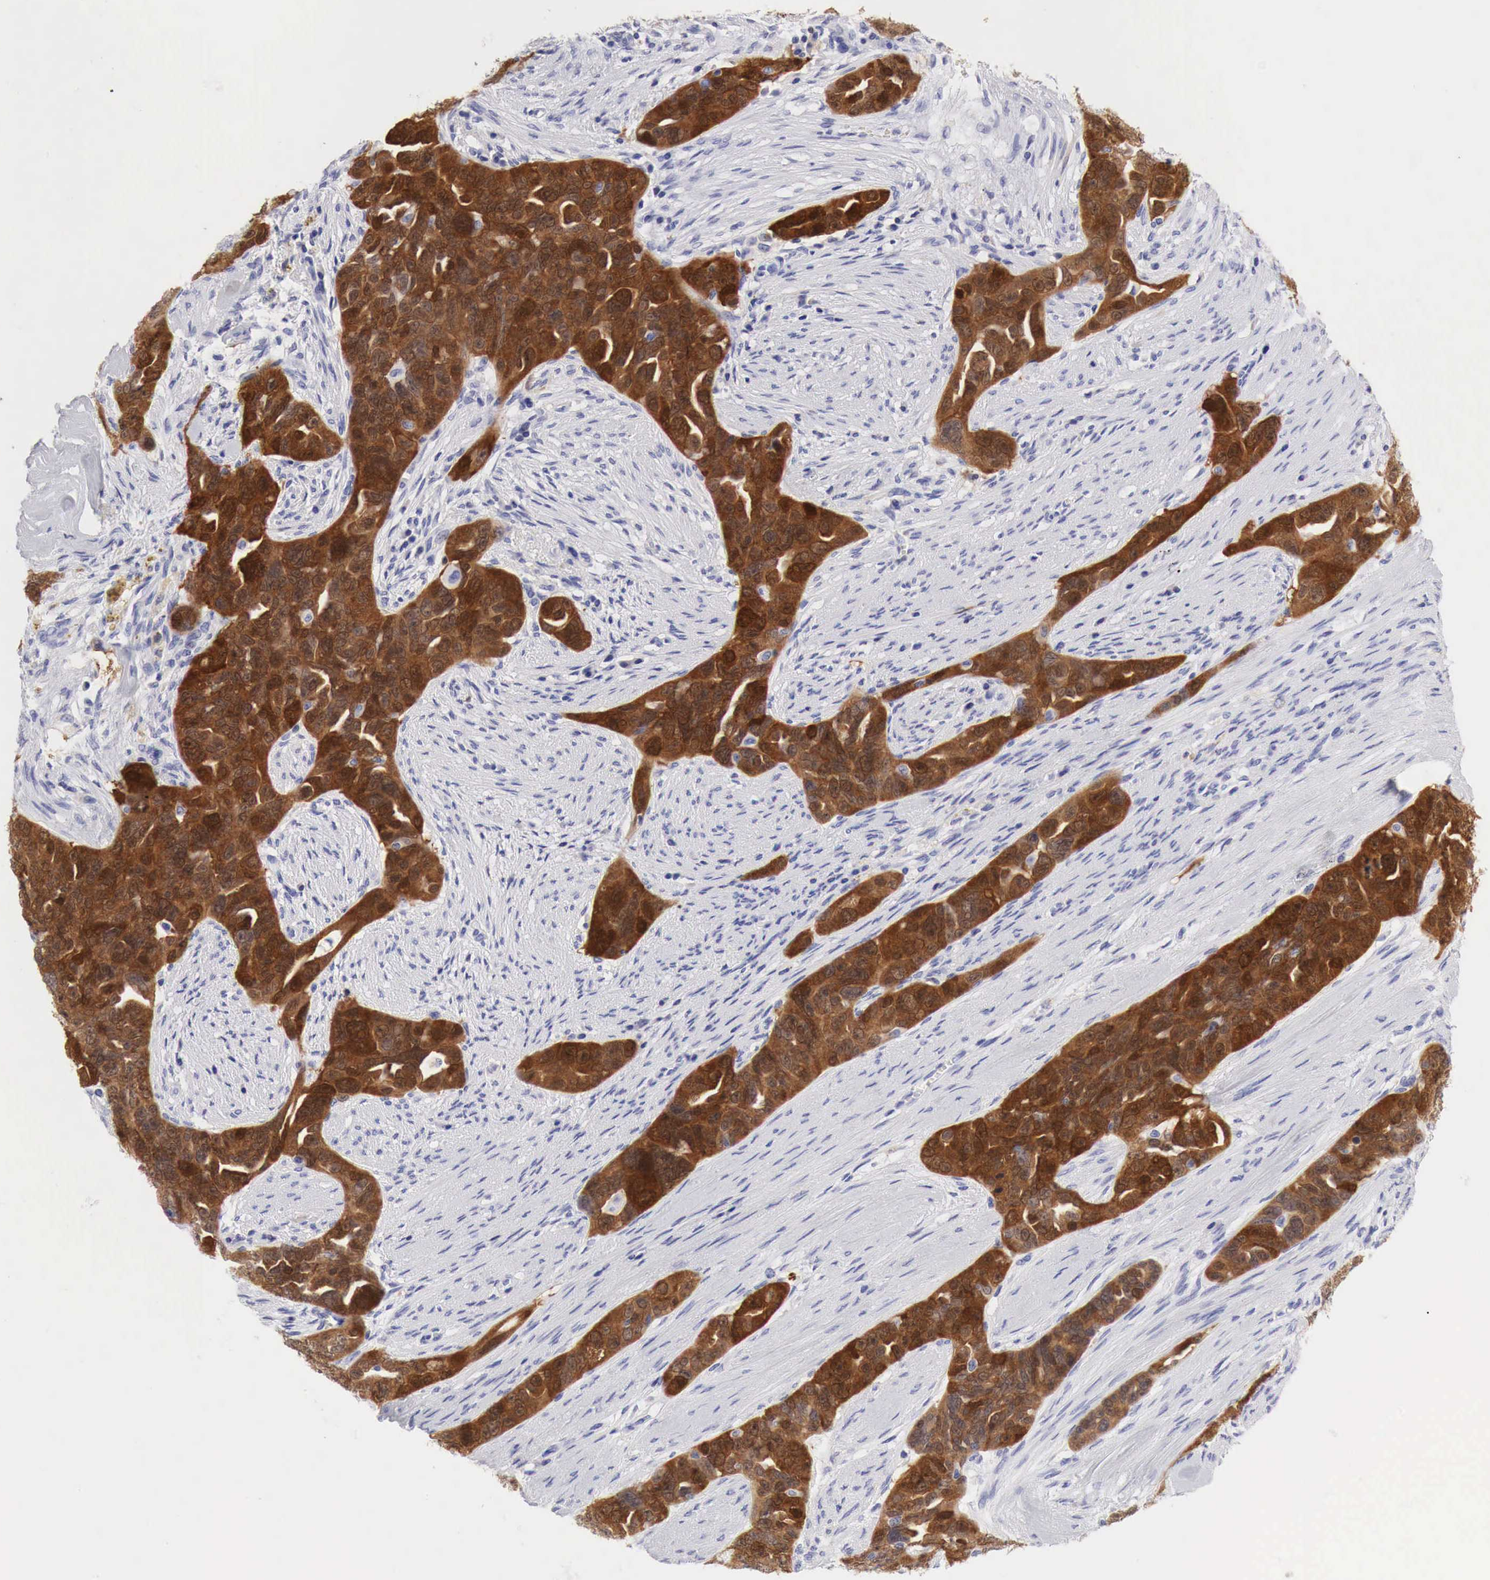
{"staining": {"intensity": "strong", "quantity": ">75%", "location": "cytoplasmic/membranous"}, "tissue": "ovarian cancer", "cell_type": "Tumor cells", "image_type": "cancer", "snomed": [{"axis": "morphology", "description": "Cystadenocarcinoma, serous, NOS"}, {"axis": "topography", "description": "Ovary"}], "caption": "IHC staining of ovarian cancer, which demonstrates high levels of strong cytoplasmic/membranous expression in about >75% of tumor cells indicating strong cytoplasmic/membranous protein staining. The staining was performed using DAB (3,3'-diaminobenzidine) (brown) for protein detection and nuclei were counterstained in hematoxylin (blue).", "gene": "CDKN2A", "patient": {"sex": "female", "age": 63}}